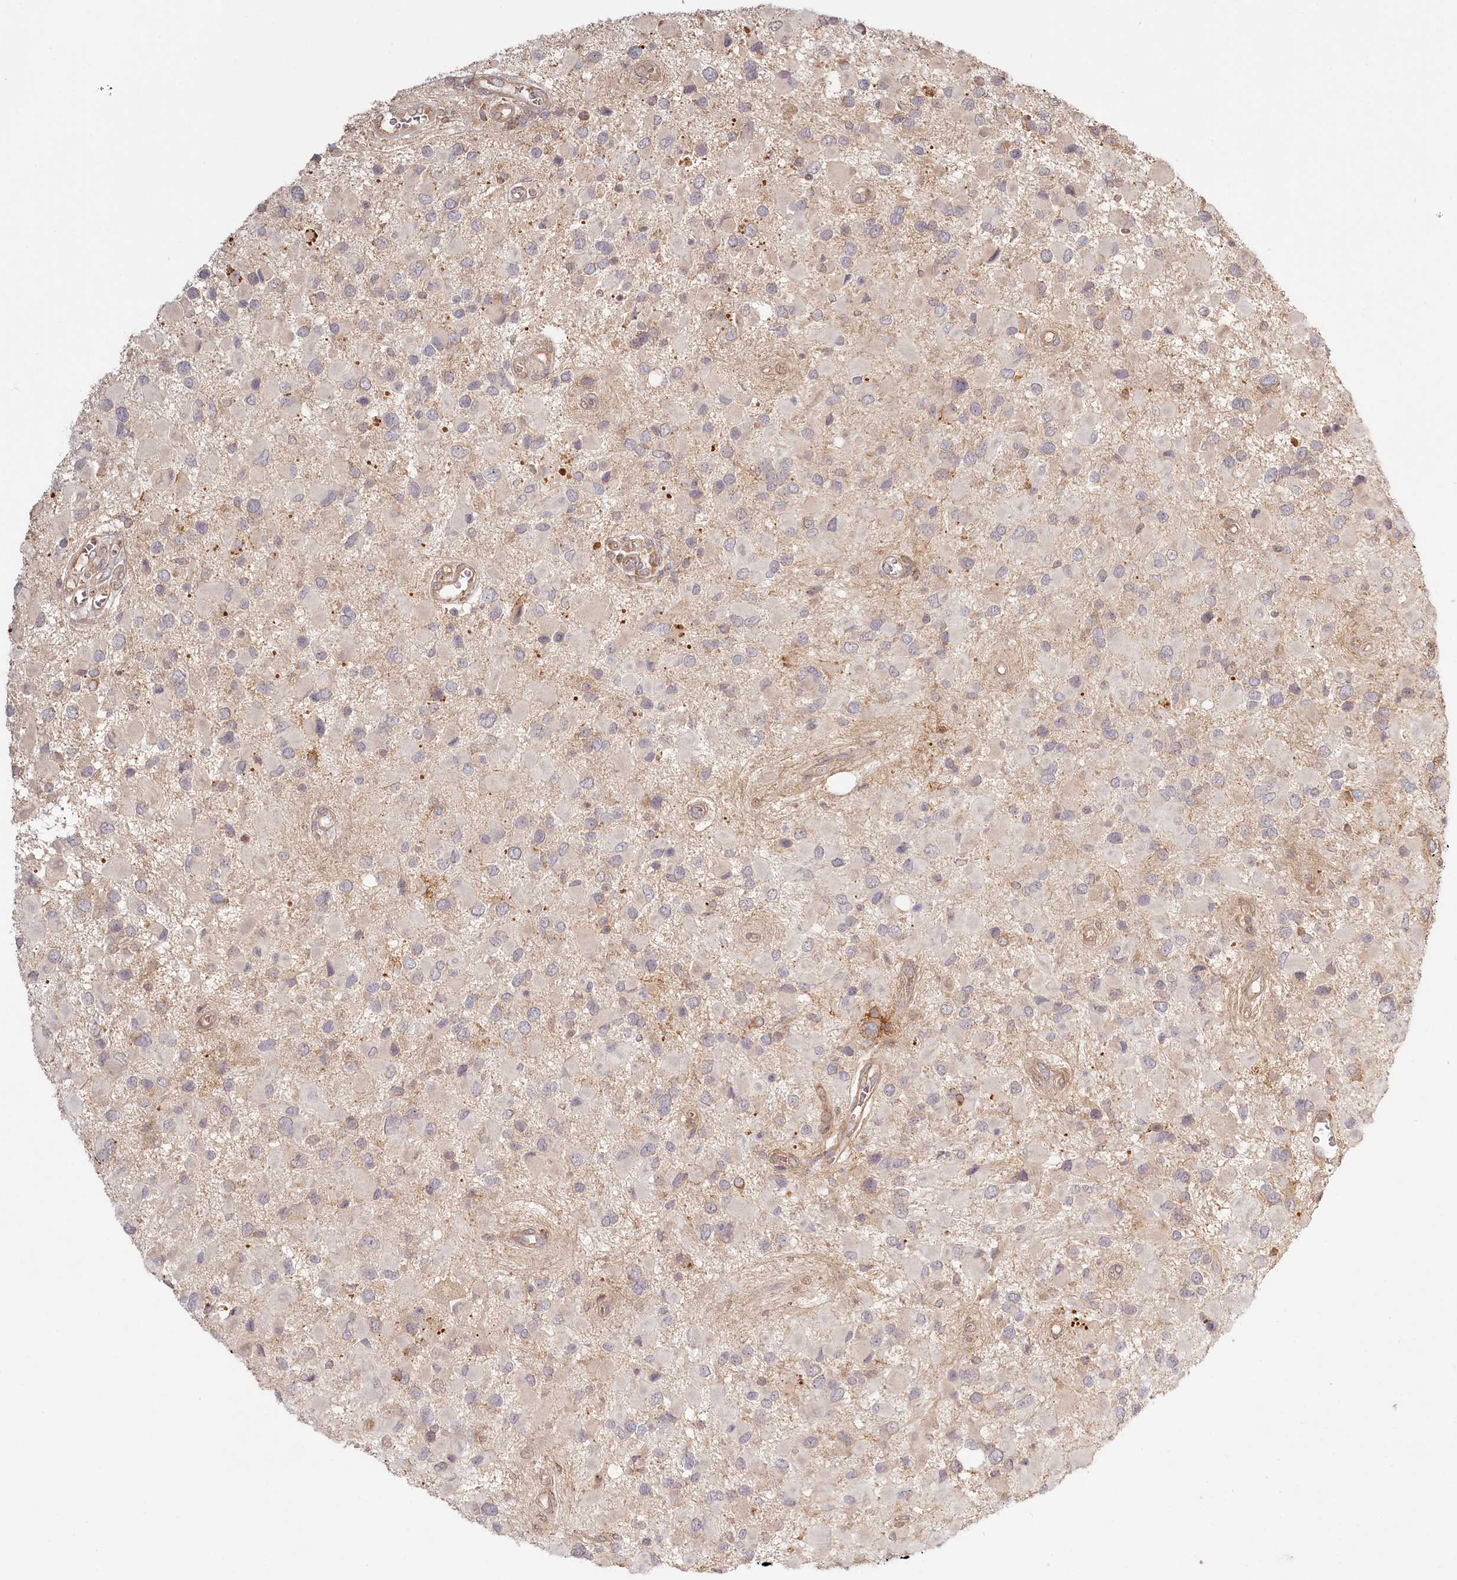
{"staining": {"intensity": "negative", "quantity": "none", "location": "none"}, "tissue": "glioma", "cell_type": "Tumor cells", "image_type": "cancer", "snomed": [{"axis": "morphology", "description": "Glioma, malignant, High grade"}, {"axis": "topography", "description": "Brain"}], "caption": "High-grade glioma (malignant) was stained to show a protein in brown. There is no significant expression in tumor cells. Brightfield microscopy of immunohistochemistry (IHC) stained with DAB (3,3'-diaminobenzidine) (brown) and hematoxylin (blue), captured at high magnification.", "gene": "TMIE", "patient": {"sex": "male", "age": 53}}